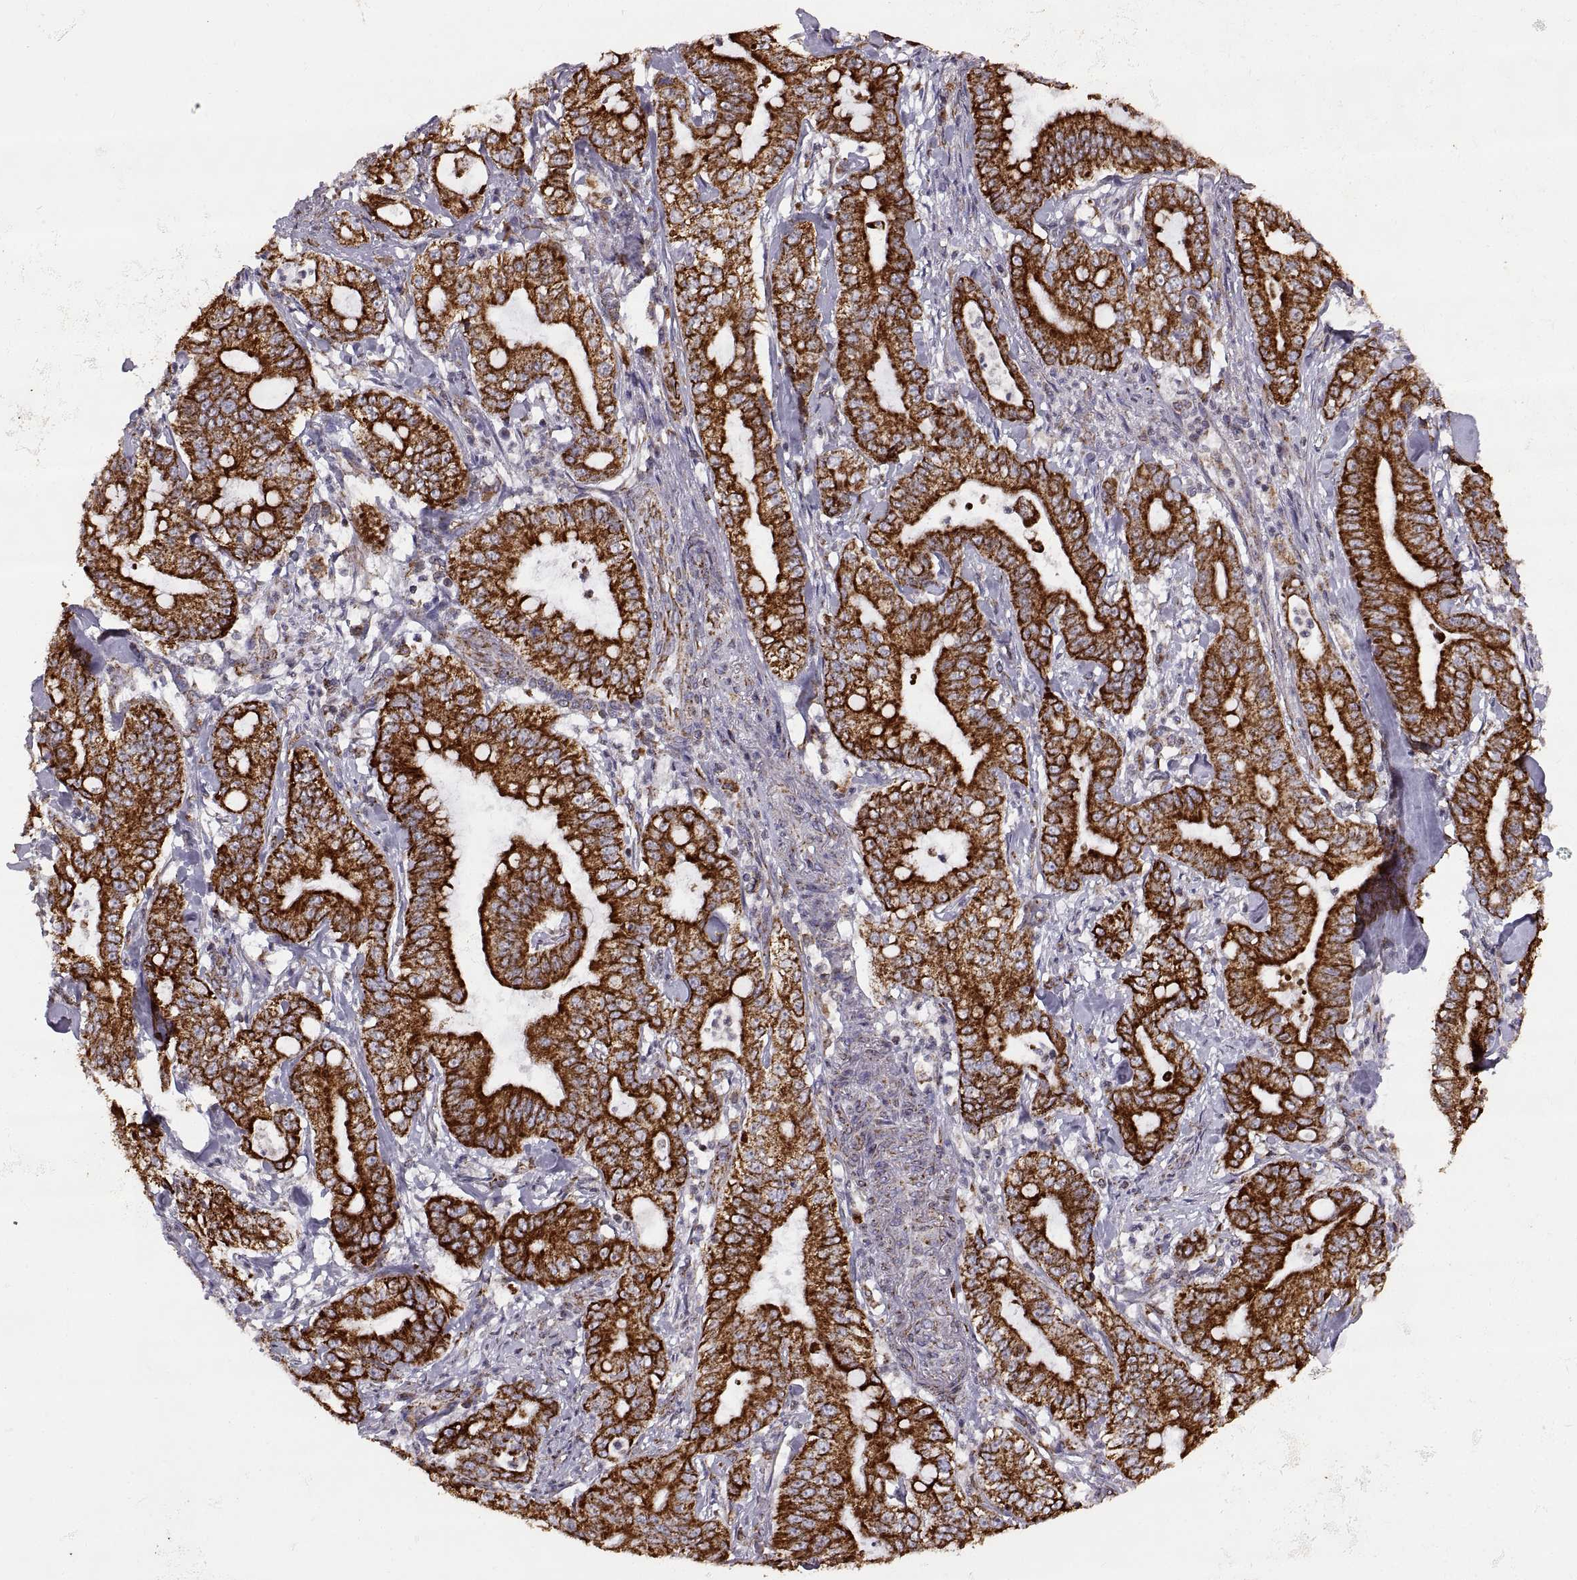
{"staining": {"intensity": "strong", "quantity": ">75%", "location": "cytoplasmic/membranous"}, "tissue": "pancreatic cancer", "cell_type": "Tumor cells", "image_type": "cancer", "snomed": [{"axis": "morphology", "description": "Adenocarcinoma, NOS"}, {"axis": "topography", "description": "Pancreas"}], "caption": "Immunohistochemical staining of pancreatic cancer exhibits high levels of strong cytoplasmic/membranous expression in approximately >75% of tumor cells.", "gene": "ARSD", "patient": {"sex": "male", "age": 71}}